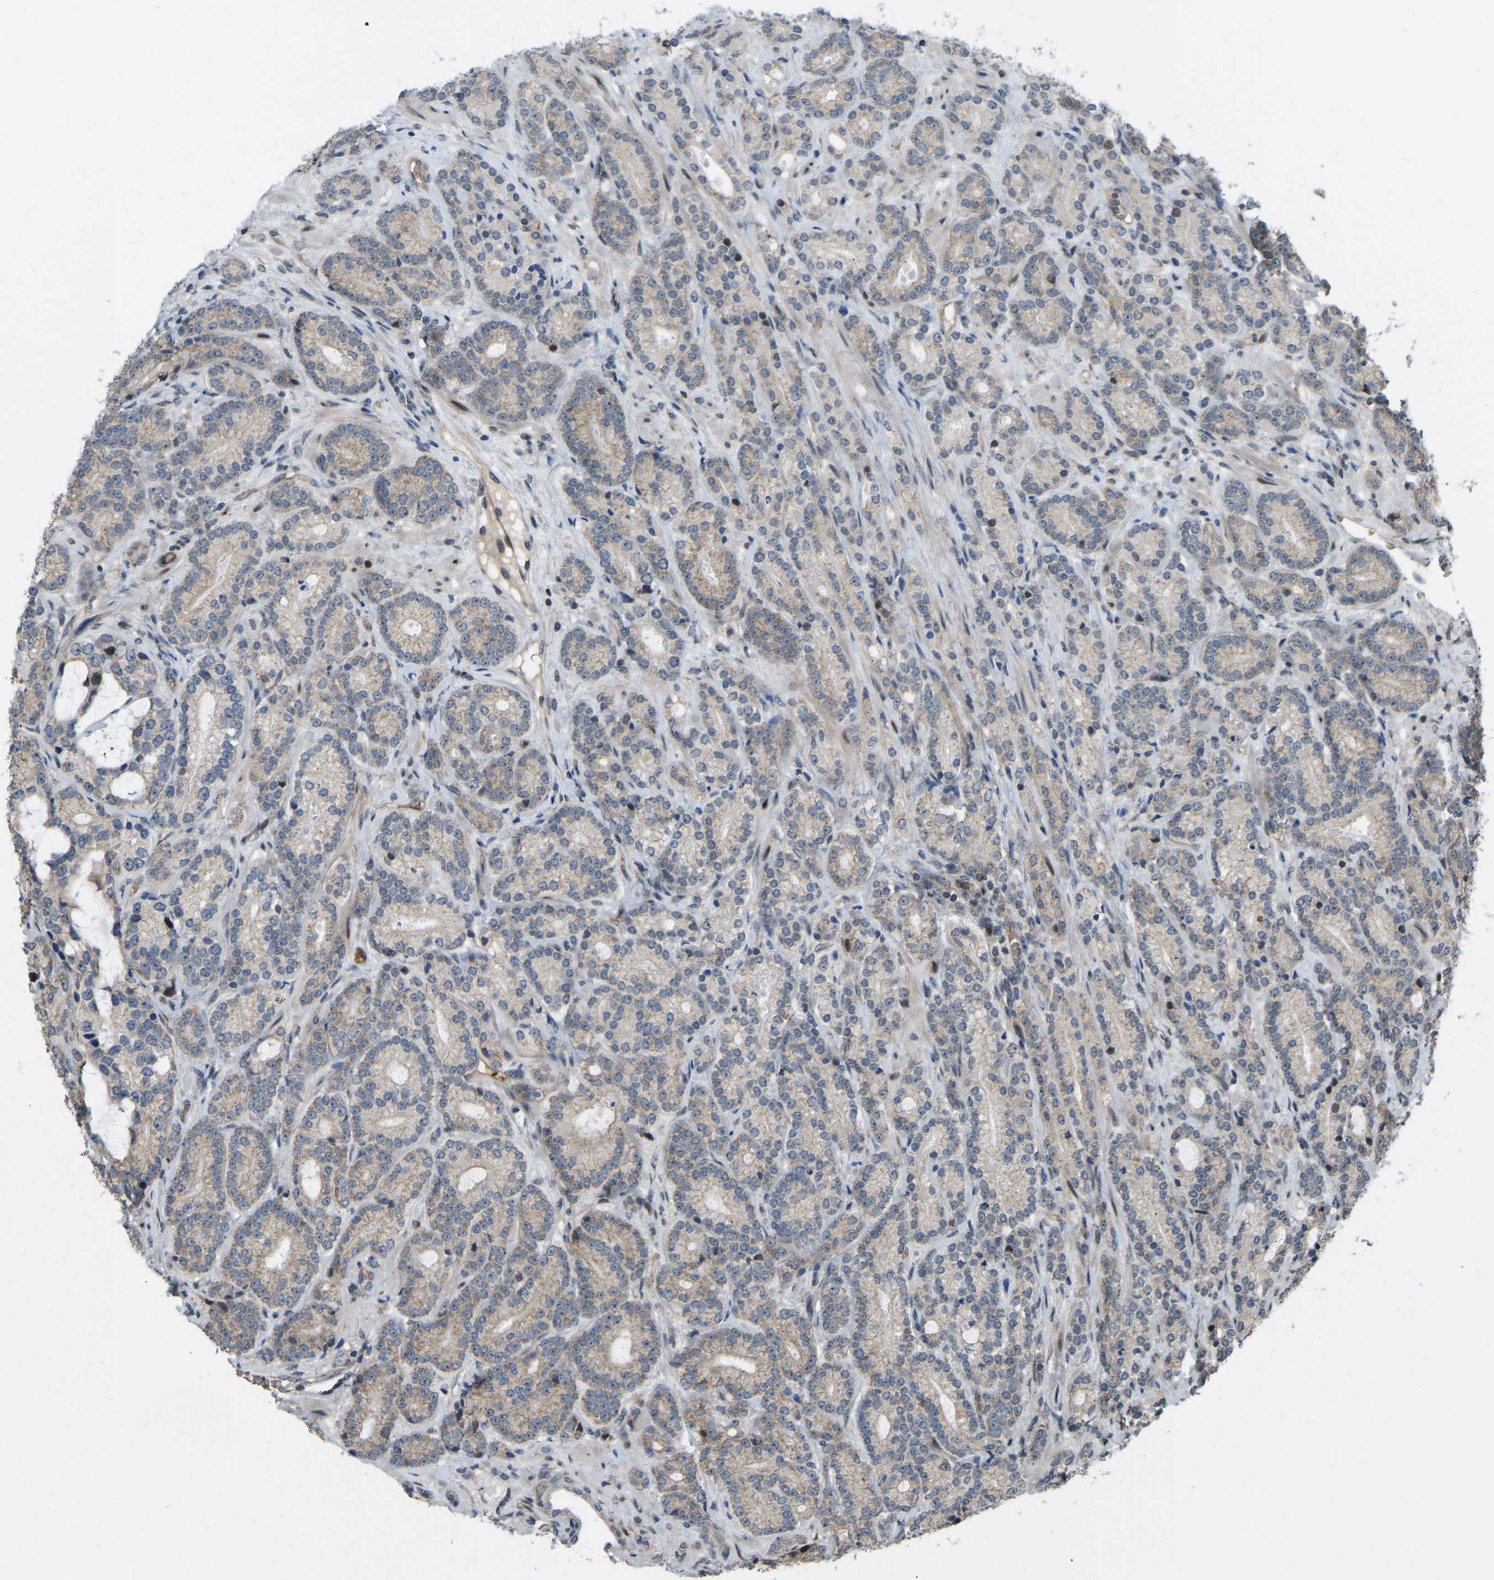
{"staining": {"intensity": "weak", "quantity": "25%-75%", "location": "cytoplasmic/membranous"}, "tissue": "prostate cancer", "cell_type": "Tumor cells", "image_type": "cancer", "snomed": [{"axis": "morphology", "description": "Adenocarcinoma, High grade"}, {"axis": "topography", "description": "Prostate"}], "caption": "Tumor cells exhibit low levels of weak cytoplasmic/membranous positivity in about 25%-75% of cells in human prostate cancer.", "gene": "C21orf91", "patient": {"sex": "male", "age": 61}}